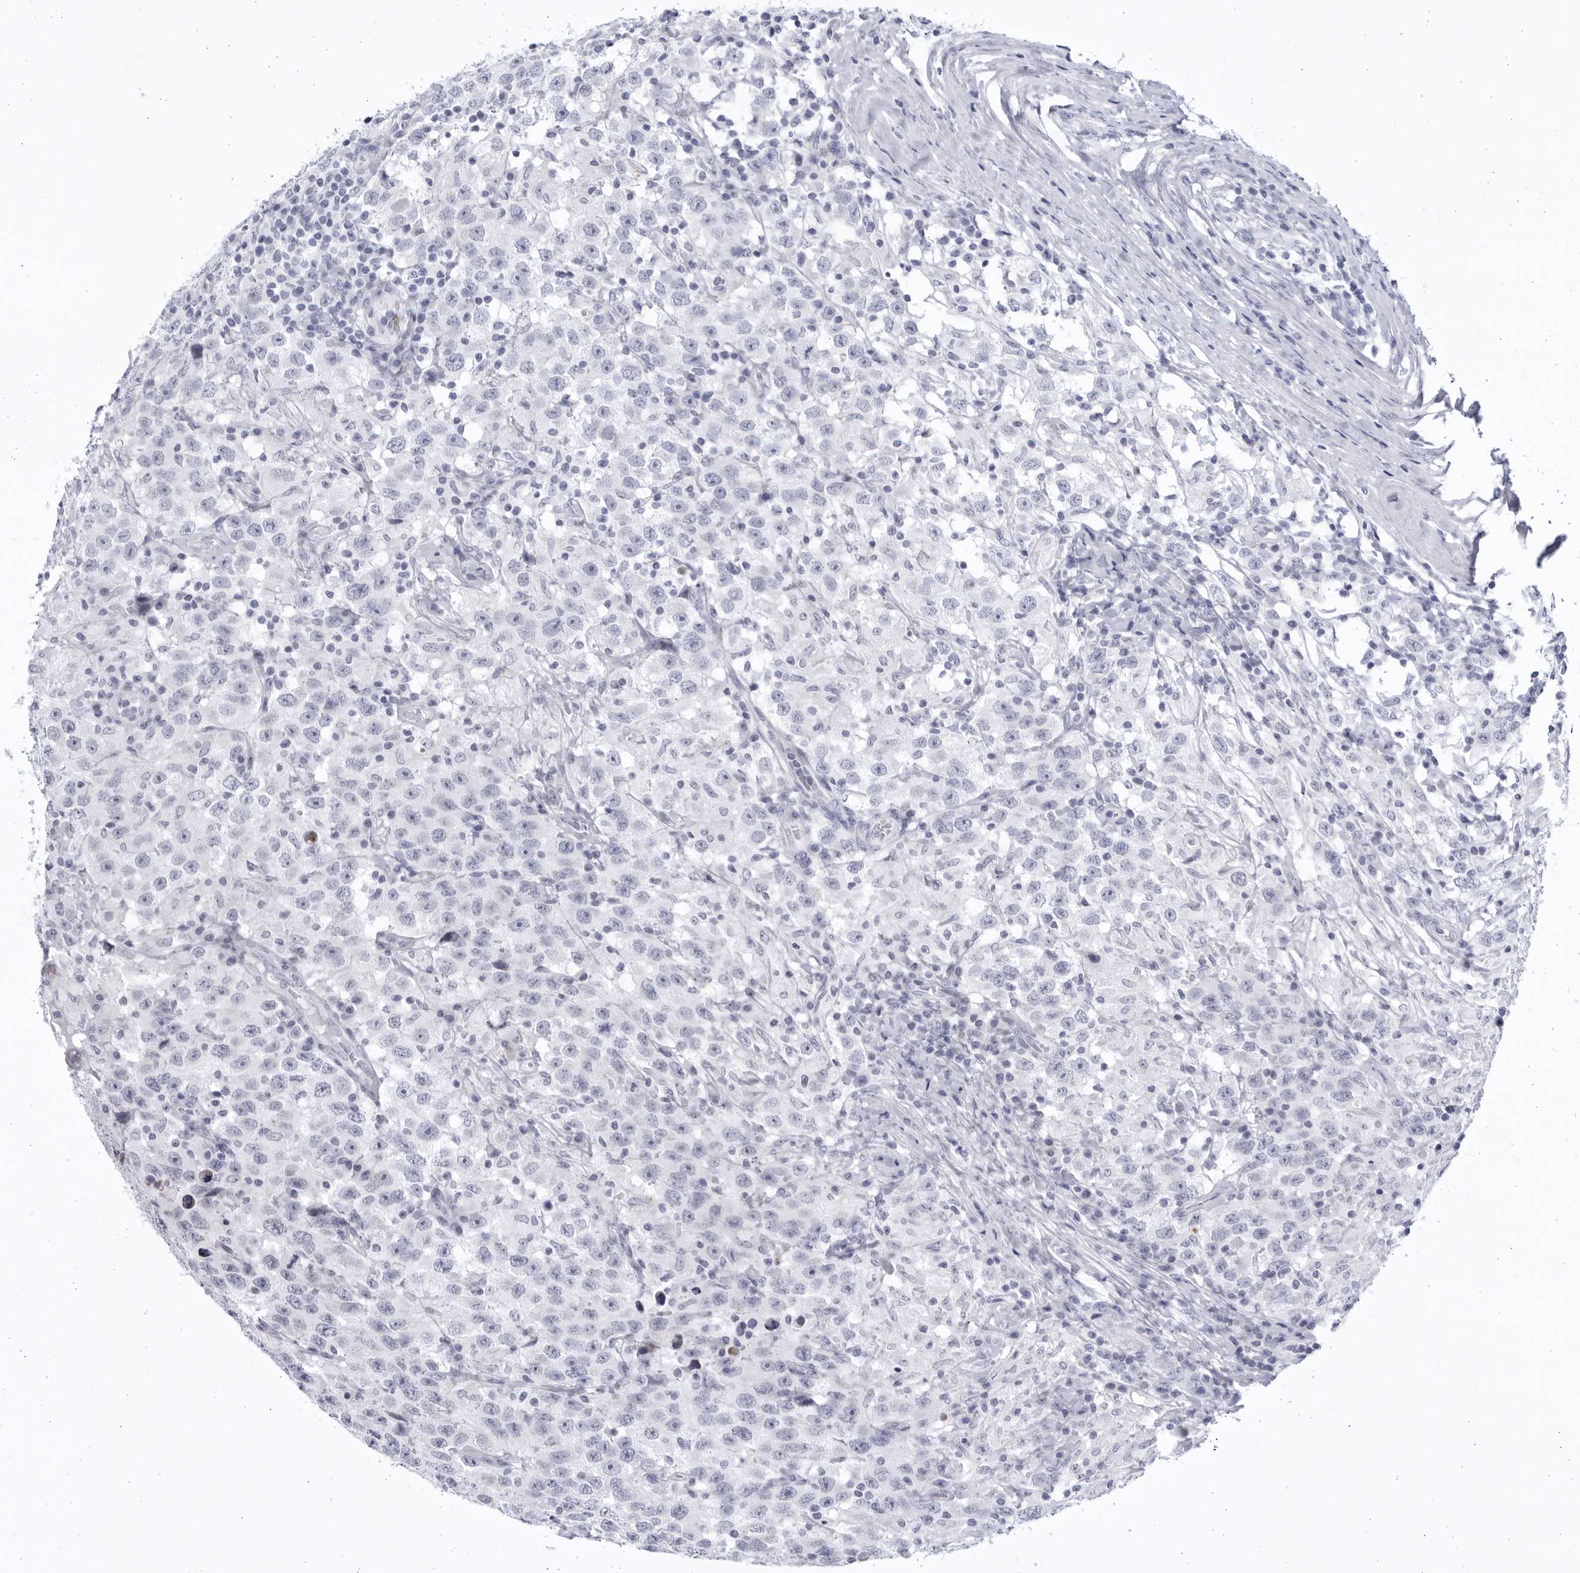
{"staining": {"intensity": "negative", "quantity": "none", "location": "none"}, "tissue": "testis cancer", "cell_type": "Tumor cells", "image_type": "cancer", "snomed": [{"axis": "morphology", "description": "Seminoma, NOS"}, {"axis": "topography", "description": "Testis"}], "caption": "IHC photomicrograph of seminoma (testis) stained for a protein (brown), which demonstrates no staining in tumor cells. The staining is performed using DAB (3,3'-diaminobenzidine) brown chromogen with nuclei counter-stained in using hematoxylin.", "gene": "CCDC181", "patient": {"sex": "male", "age": 41}}